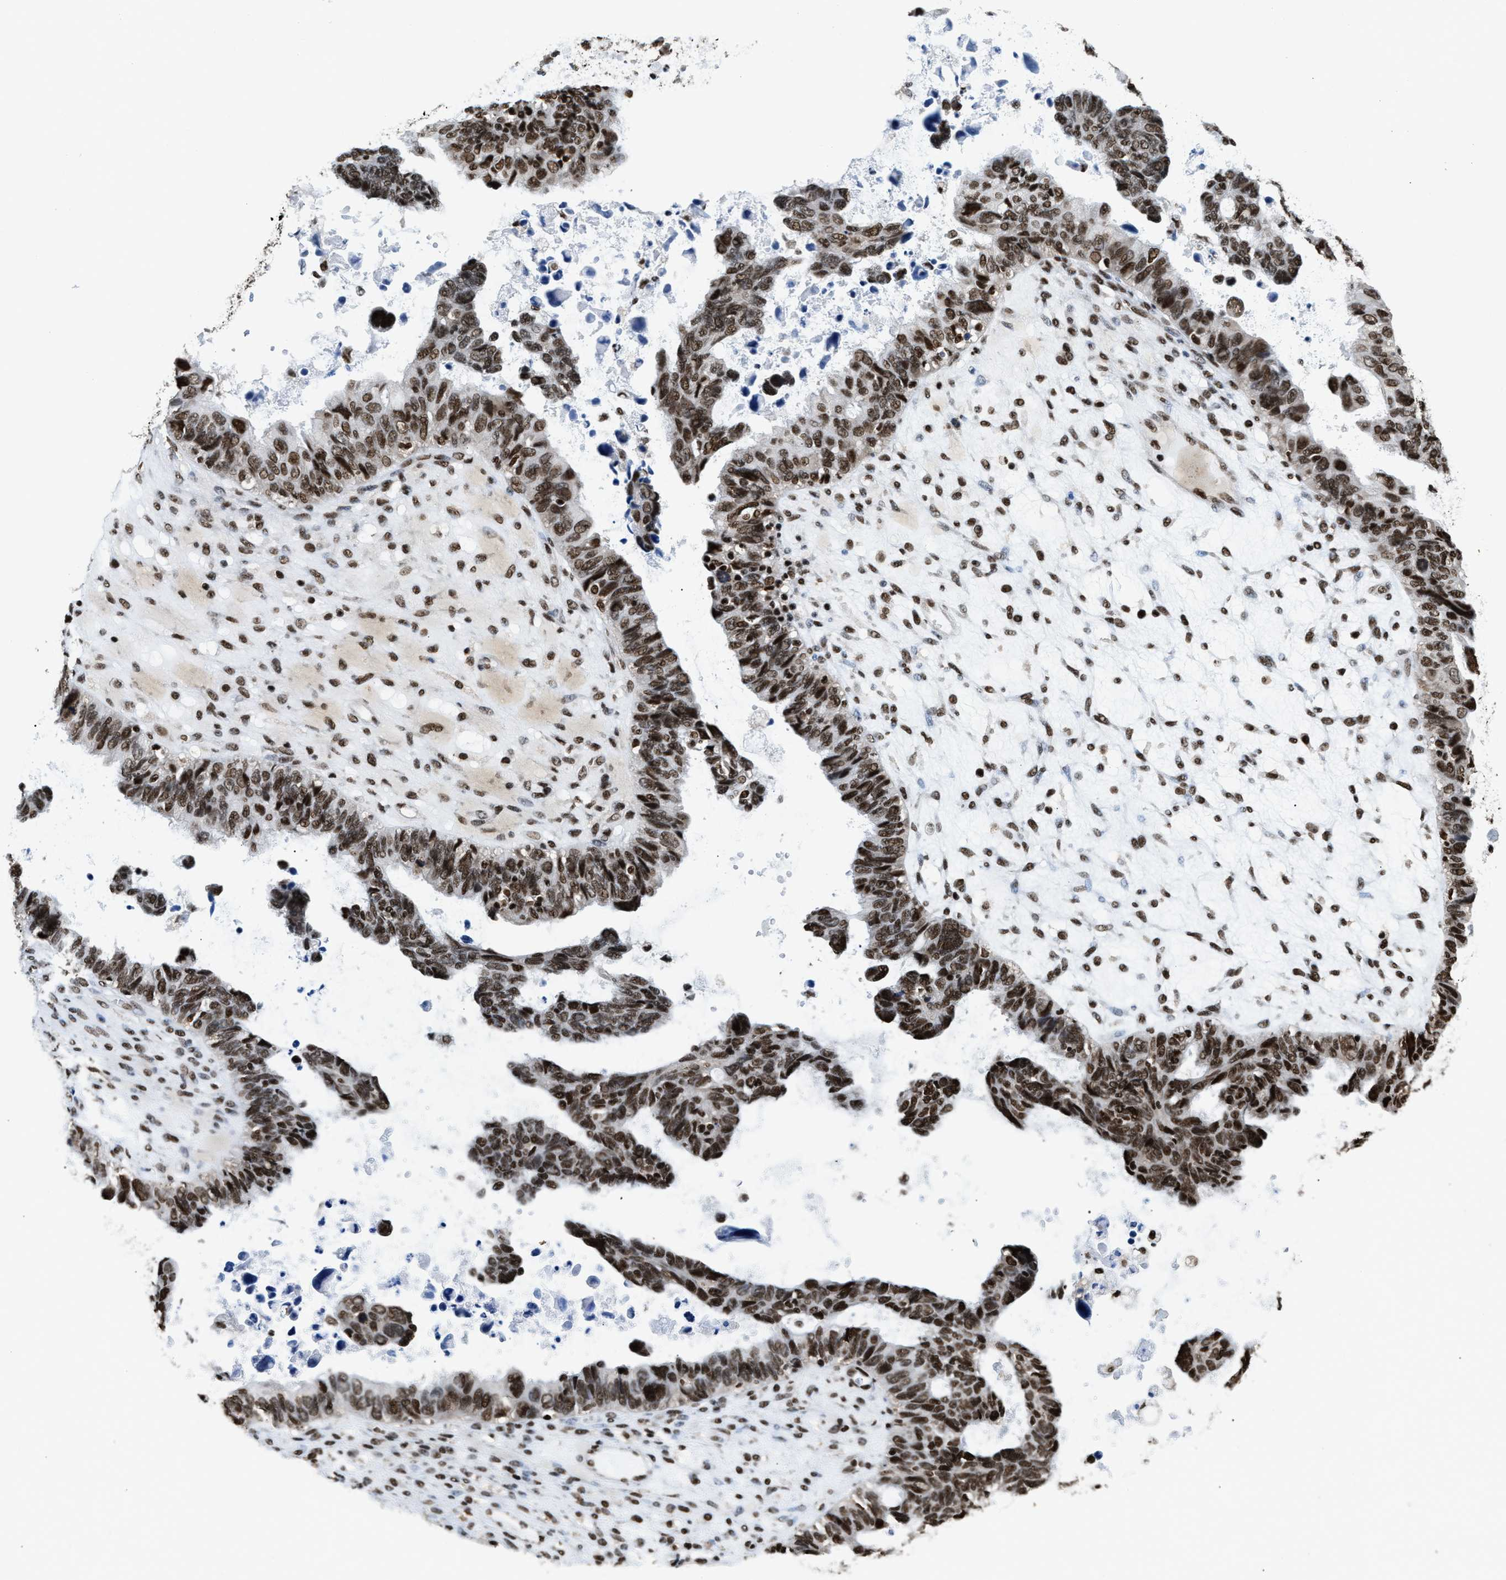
{"staining": {"intensity": "moderate", "quantity": ">75%", "location": "nuclear"}, "tissue": "ovarian cancer", "cell_type": "Tumor cells", "image_type": "cancer", "snomed": [{"axis": "morphology", "description": "Cystadenocarcinoma, serous, NOS"}, {"axis": "topography", "description": "Ovary"}], "caption": "Immunohistochemical staining of ovarian serous cystadenocarcinoma demonstrates moderate nuclear protein positivity in approximately >75% of tumor cells. (Stains: DAB in brown, nuclei in blue, Microscopy: brightfield microscopy at high magnification).", "gene": "RAD21", "patient": {"sex": "female", "age": 79}}